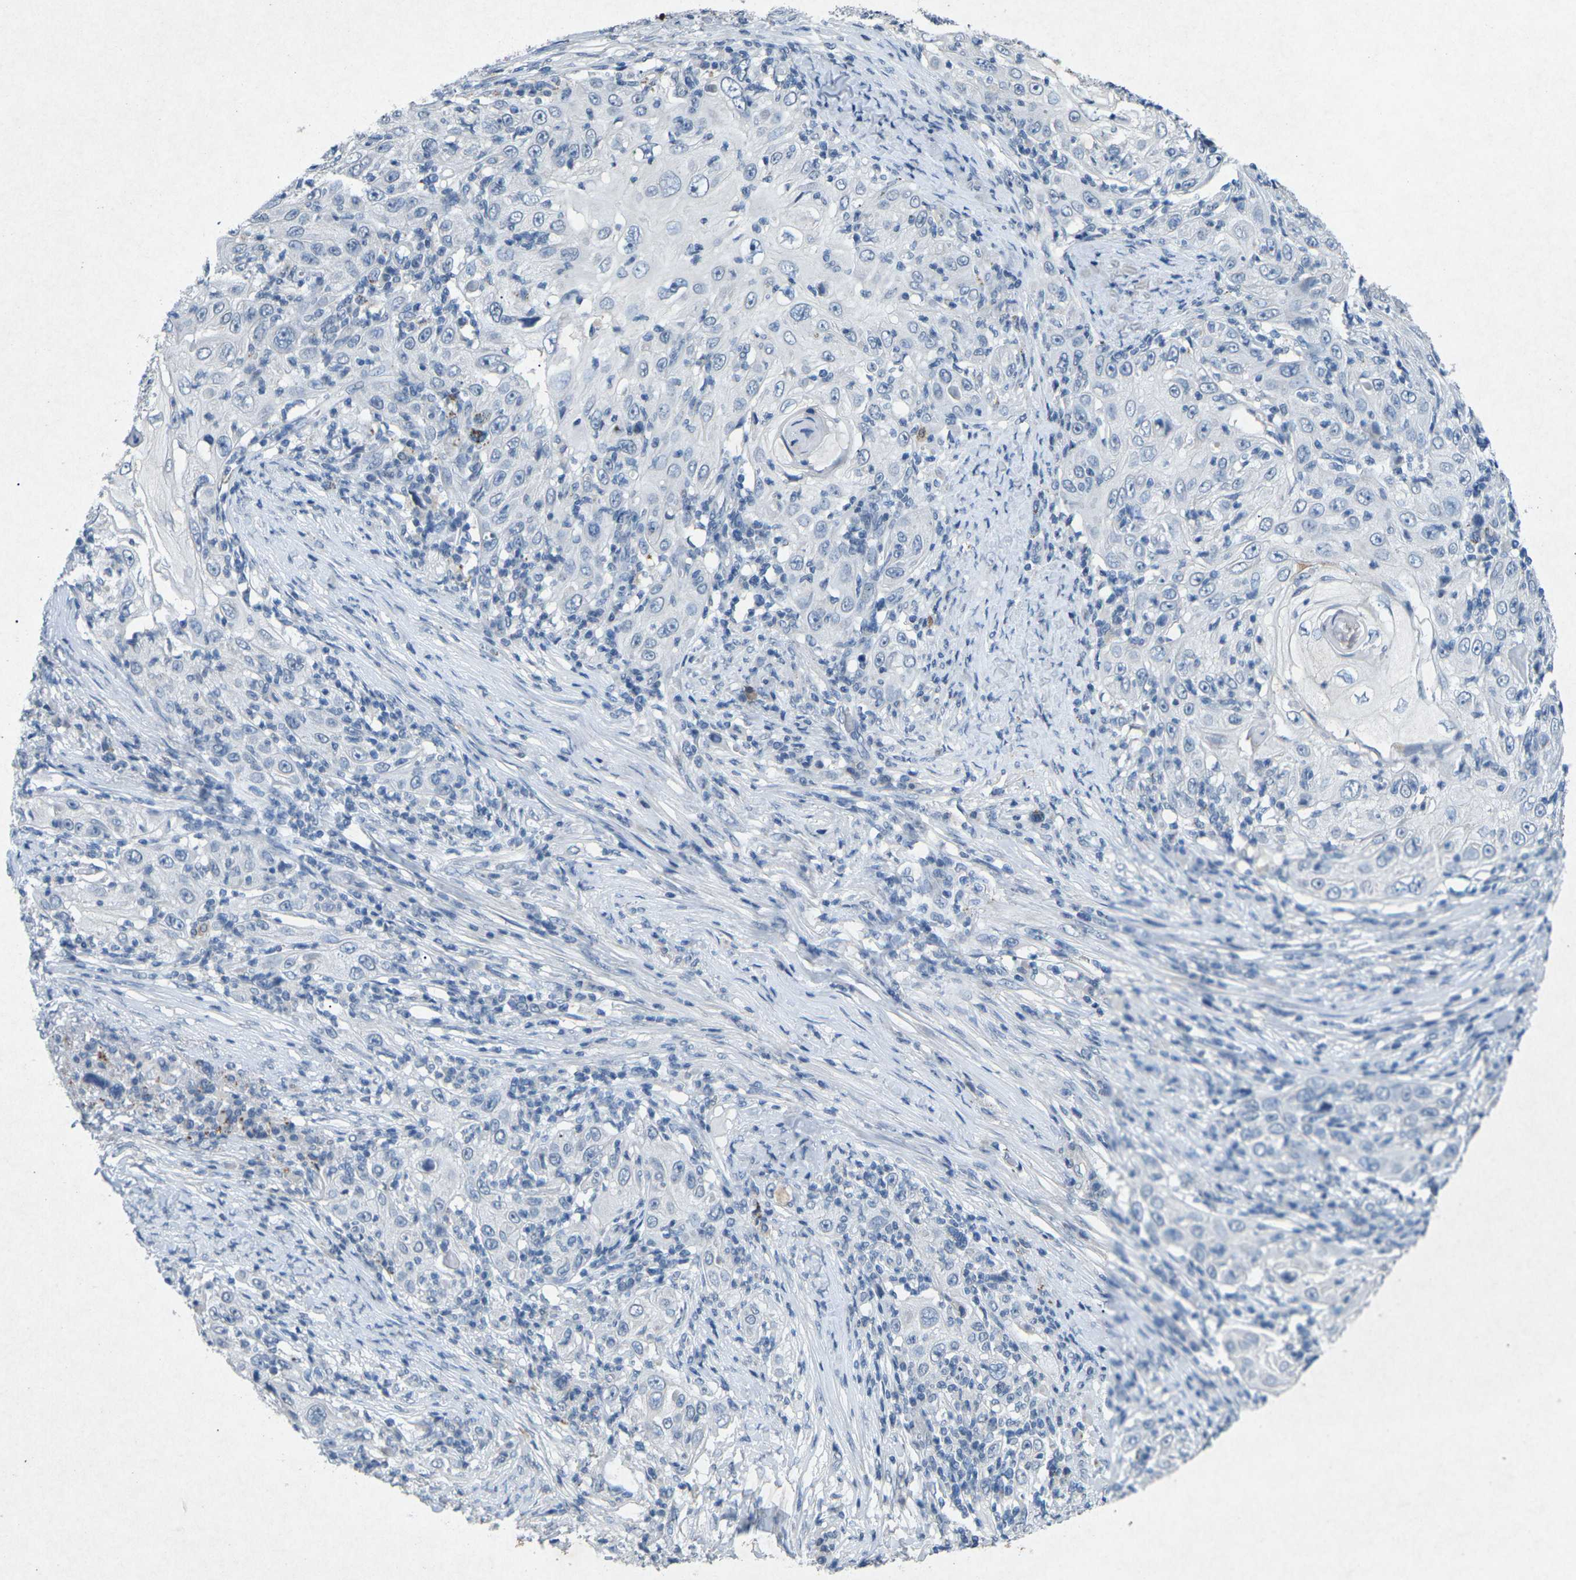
{"staining": {"intensity": "negative", "quantity": "none", "location": "none"}, "tissue": "skin cancer", "cell_type": "Tumor cells", "image_type": "cancer", "snomed": [{"axis": "morphology", "description": "Squamous cell carcinoma, NOS"}, {"axis": "topography", "description": "Skin"}], "caption": "The immunohistochemistry (IHC) image has no significant staining in tumor cells of skin cancer (squamous cell carcinoma) tissue.", "gene": "A1BG", "patient": {"sex": "female", "age": 88}}